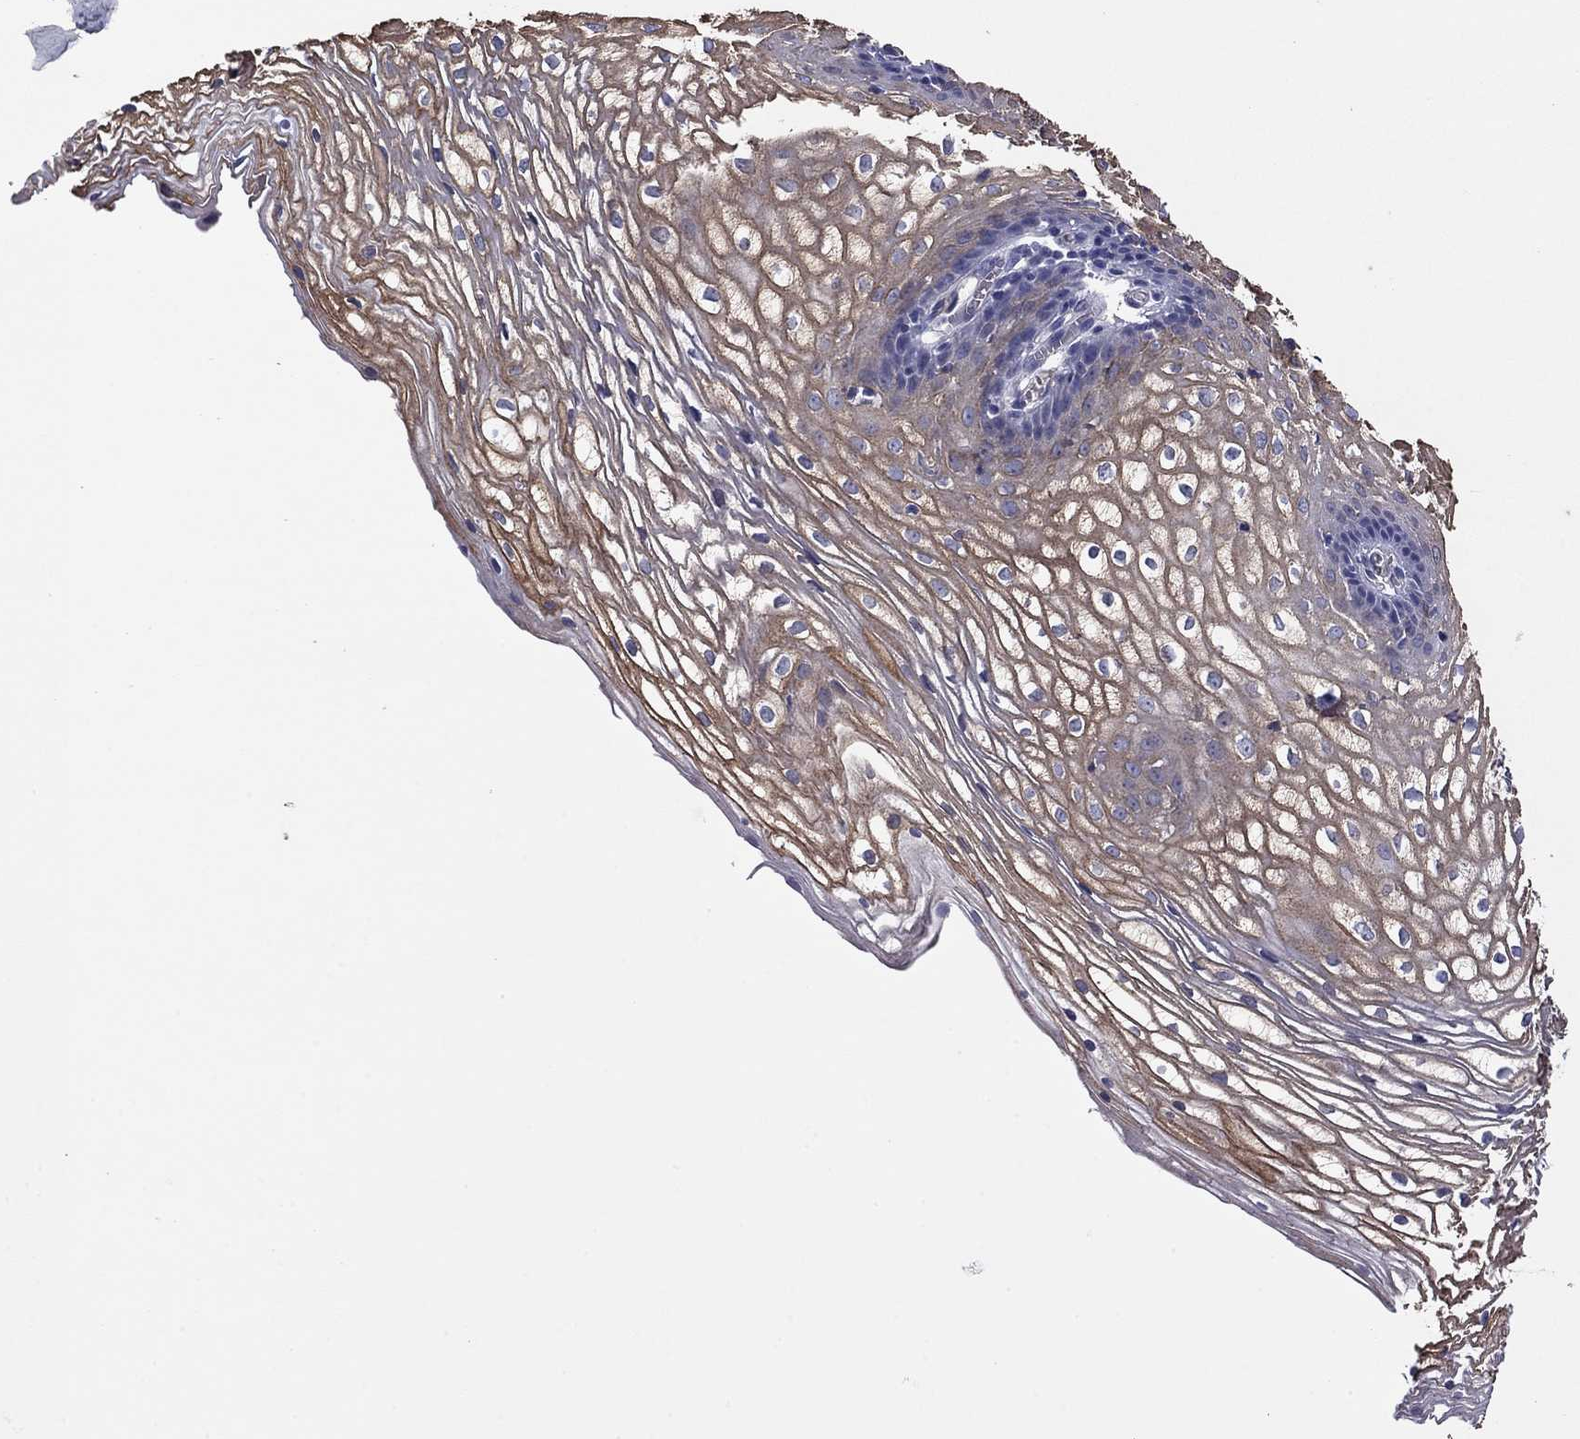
{"staining": {"intensity": "strong", "quantity": "25%-75%", "location": "cytoplasmic/membranous"}, "tissue": "vagina", "cell_type": "Squamous epithelial cells", "image_type": "normal", "snomed": [{"axis": "morphology", "description": "Normal tissue, NOS"}, {"axis": "topography", "description": "Vagina"}], "caption": "Normal vagina reveals strong cytoplasmic/membranous expression in approximately 25%-75% of squamous epithelial cells, visualized by immunohistochemistry. (DAB (3,3'-diaminobenzidine) IHC with brightfield microscopy, high magnification).", "gene": "TCHH", "patient": {"sex": "female", "age": 34}}